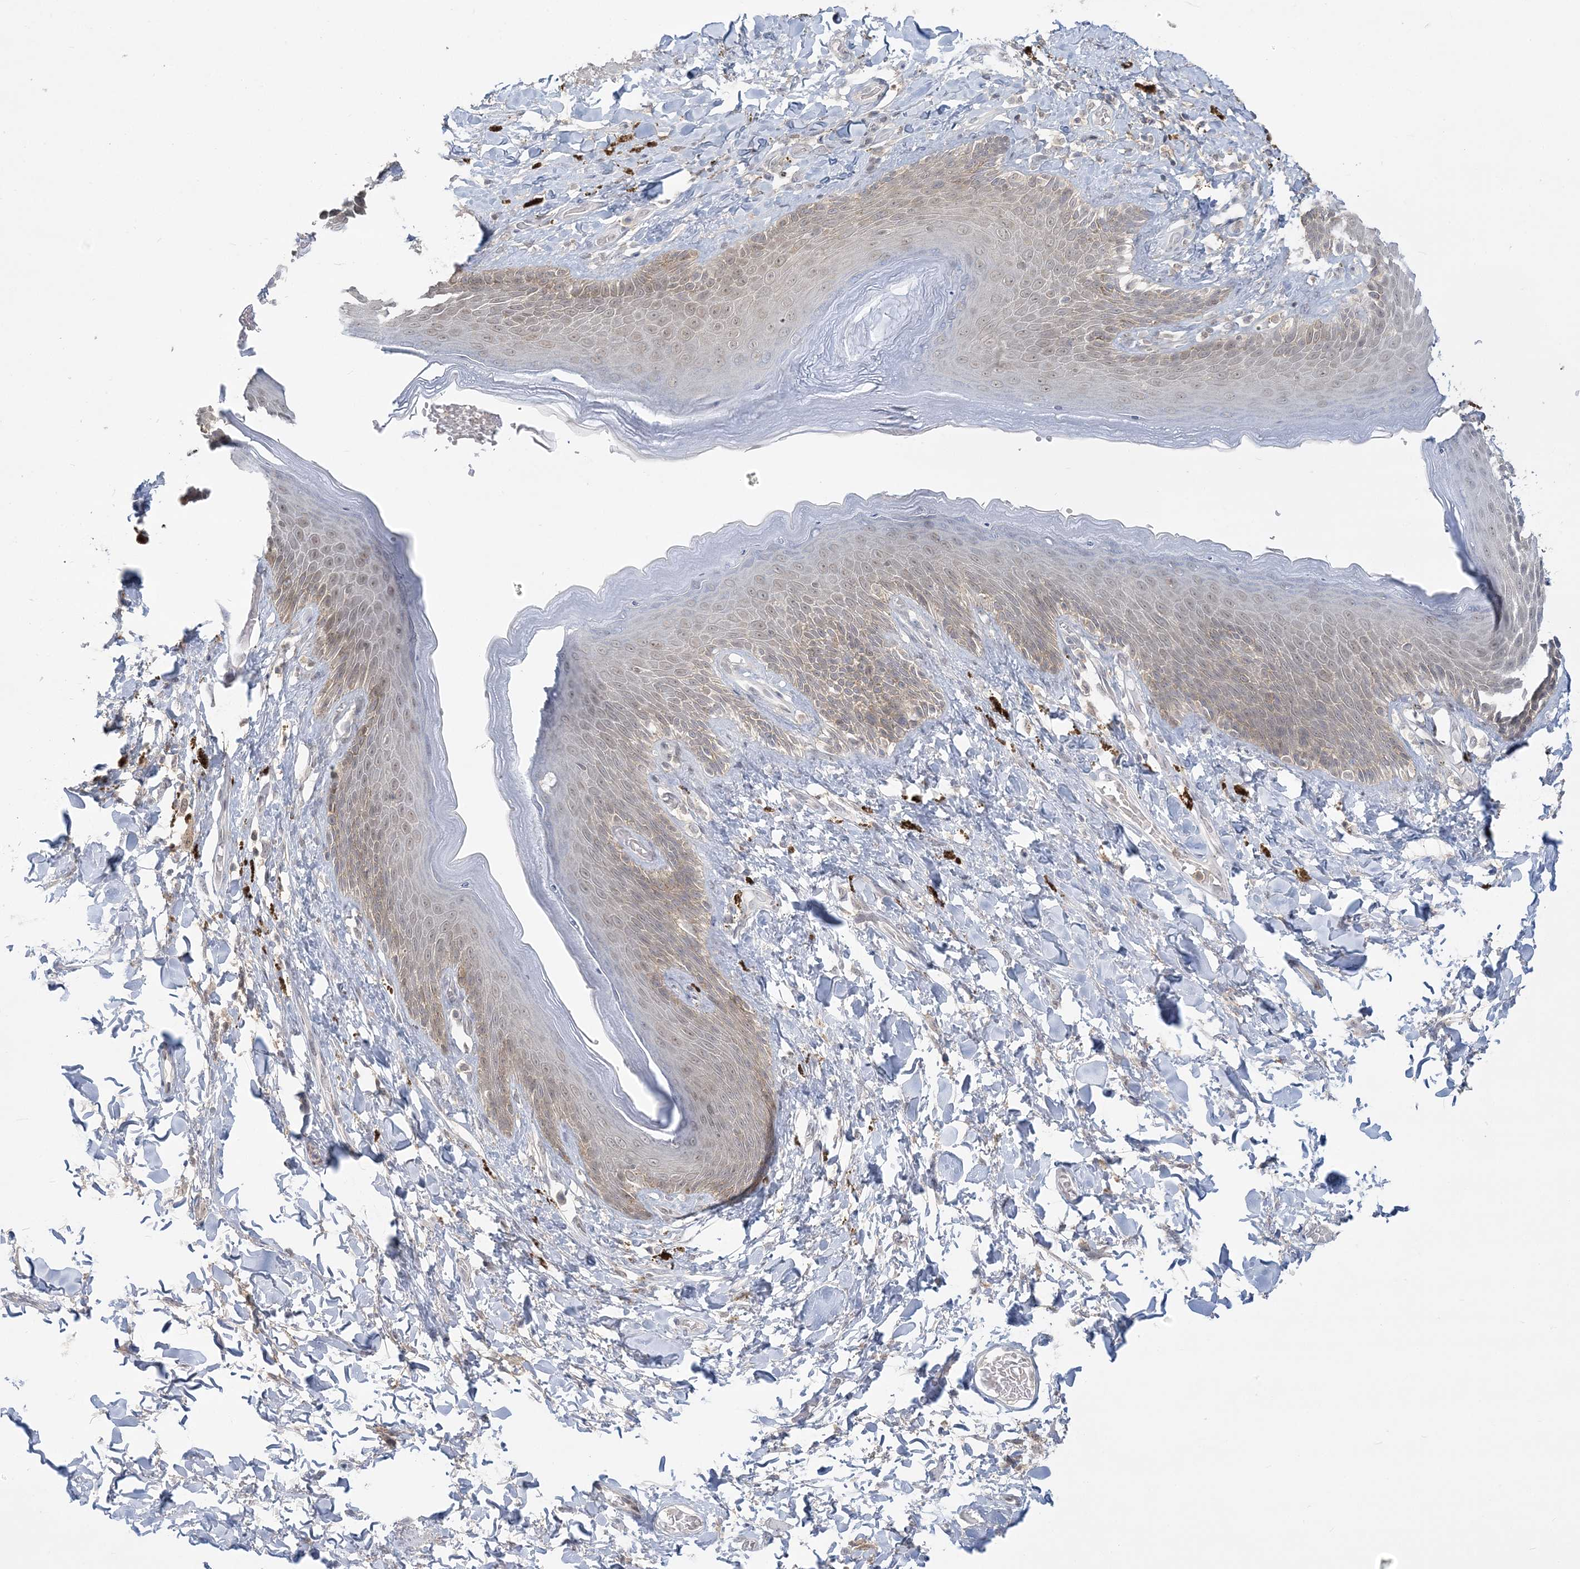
{"staining": {"intensity": "weak", "quantity": ">75%", "location": "cytoplasmic/membranous,nuclear"}, "tissue": "skin", "cell_type": "Epidermal cells", "image_type": "normal", "snomed": [{"axis": "morphology", "description": "Normal tissue, NOS"}, {"axis": "topography", "description": "Anal"}], "caption": "Brown immunohistochemical staining in normal skin reveals weak cytoplasmic/membranous,nuclear staining in about >75% of epidermal cells. Nuclei are stained in blue.", "gene": "ANKS1A", "patient": {"sex": "female", "age": 78}}